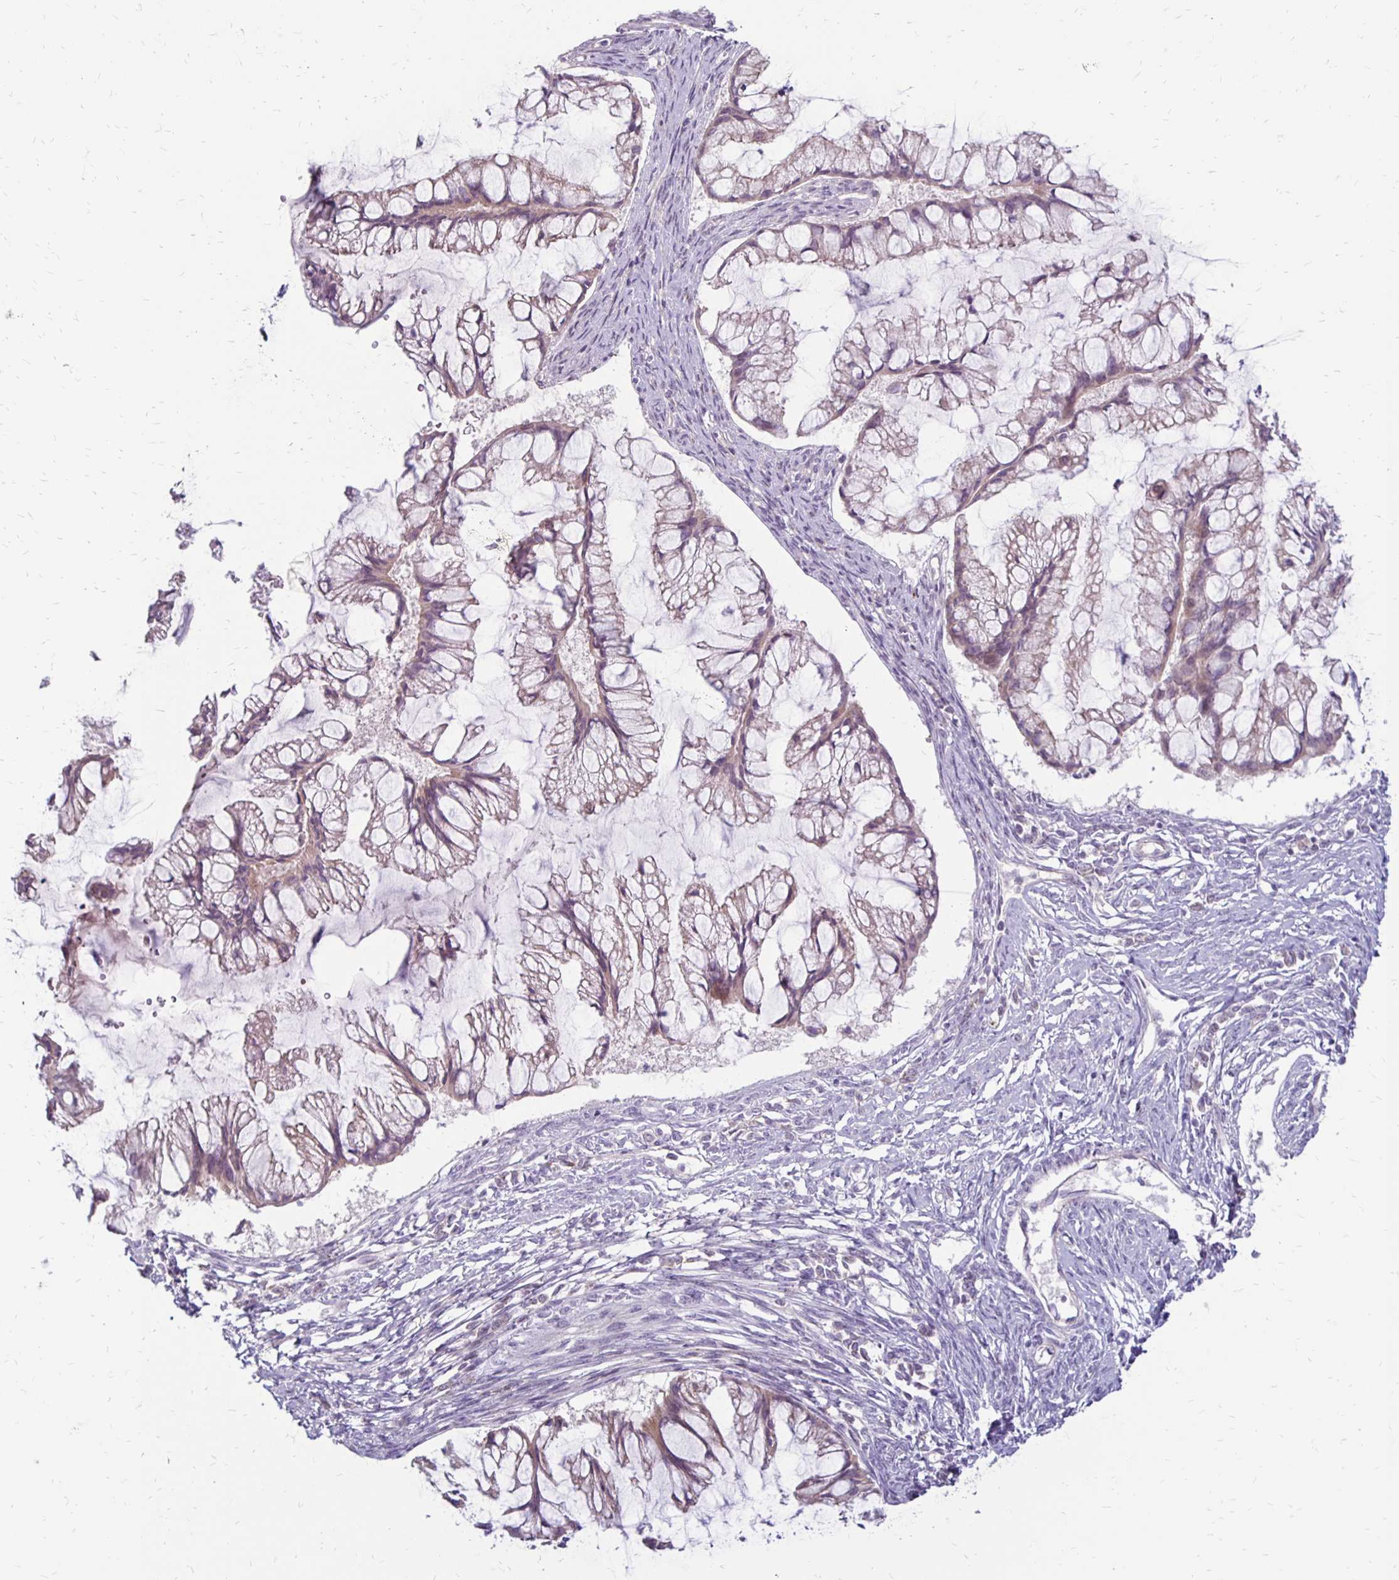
{"staining": {"intensity": "weak", "quantity": "25%-75%", "location": "cytoplasmic/membranous"}, "tissue": "ovarian cancer", "cell_type": "Tumor cells", "image_type": "cancer", "snomed": [{"axis": "morphology", "description": "Cystadenocarcinoma, mucinous, NOS"}, {"axis": "topography", "description": "Ovary"}], "caption": "Ovarian cancer stained with a brown dye reveals weak cytoplasmic/membranous positive staining in about 25%-75% of tumor cells.", "gene": "KATNBL1", "patient": {"sex": "female", "age": 73}}